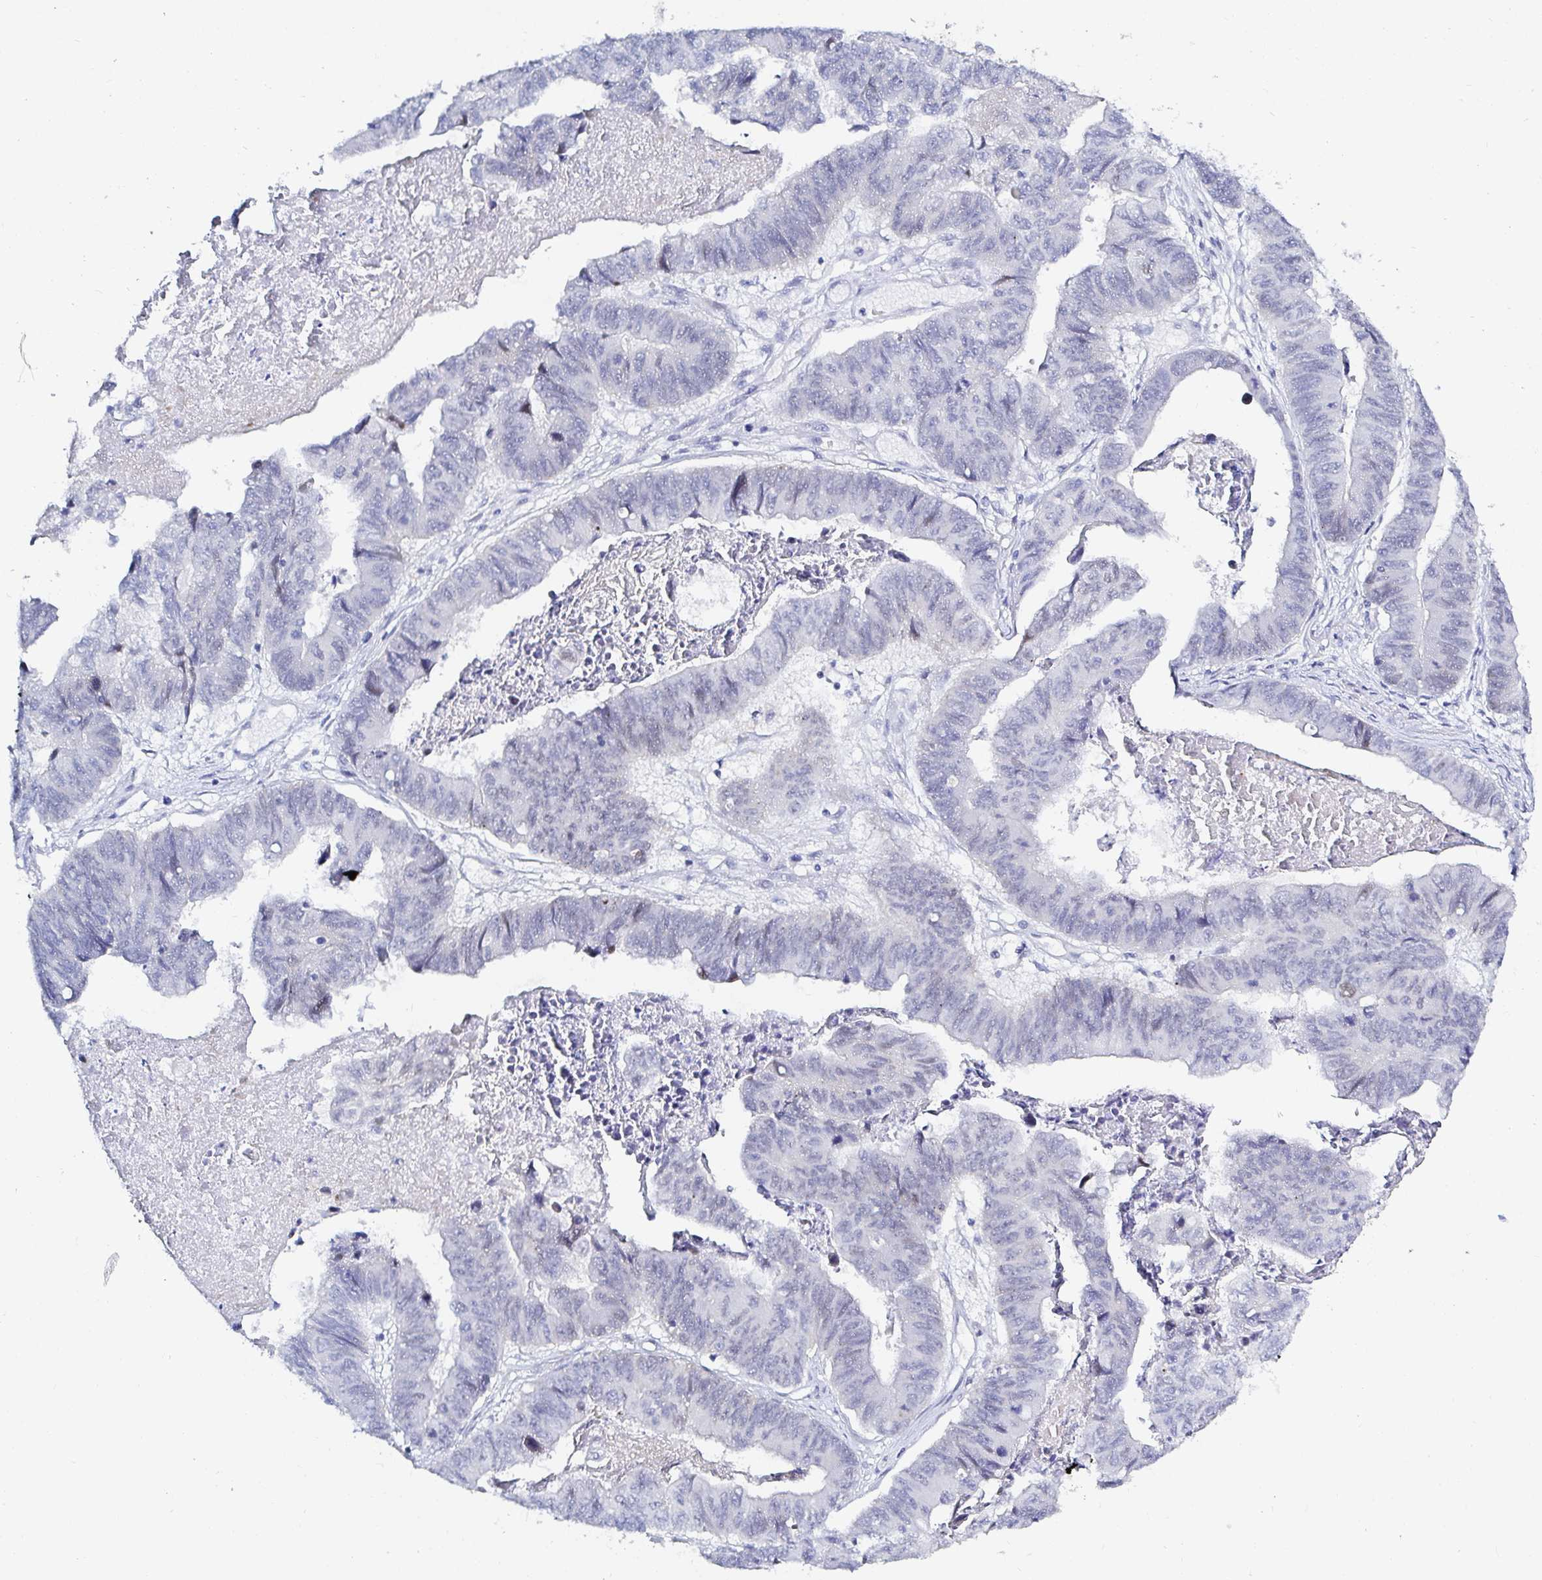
{"staining": {"intensity": "negative", "quantity": "none", "location": "none"}, "tissue": "stomach cancer", "cell_type": "Tumor cells", "image_type": "cancer", "snomed": [{"axis": "morphology", "description": "Adenocarcinoma, NOS"}, {"axis": "topography", "description": "Stomach, lower"}], "caption": "The histopathology image demonstrates no staining of tumor cells in adenocarcinoma (stomach). Nuclei are stained in blue.", "gene": "OR10K1", "patient": {"sex": "male", "age": 77}}